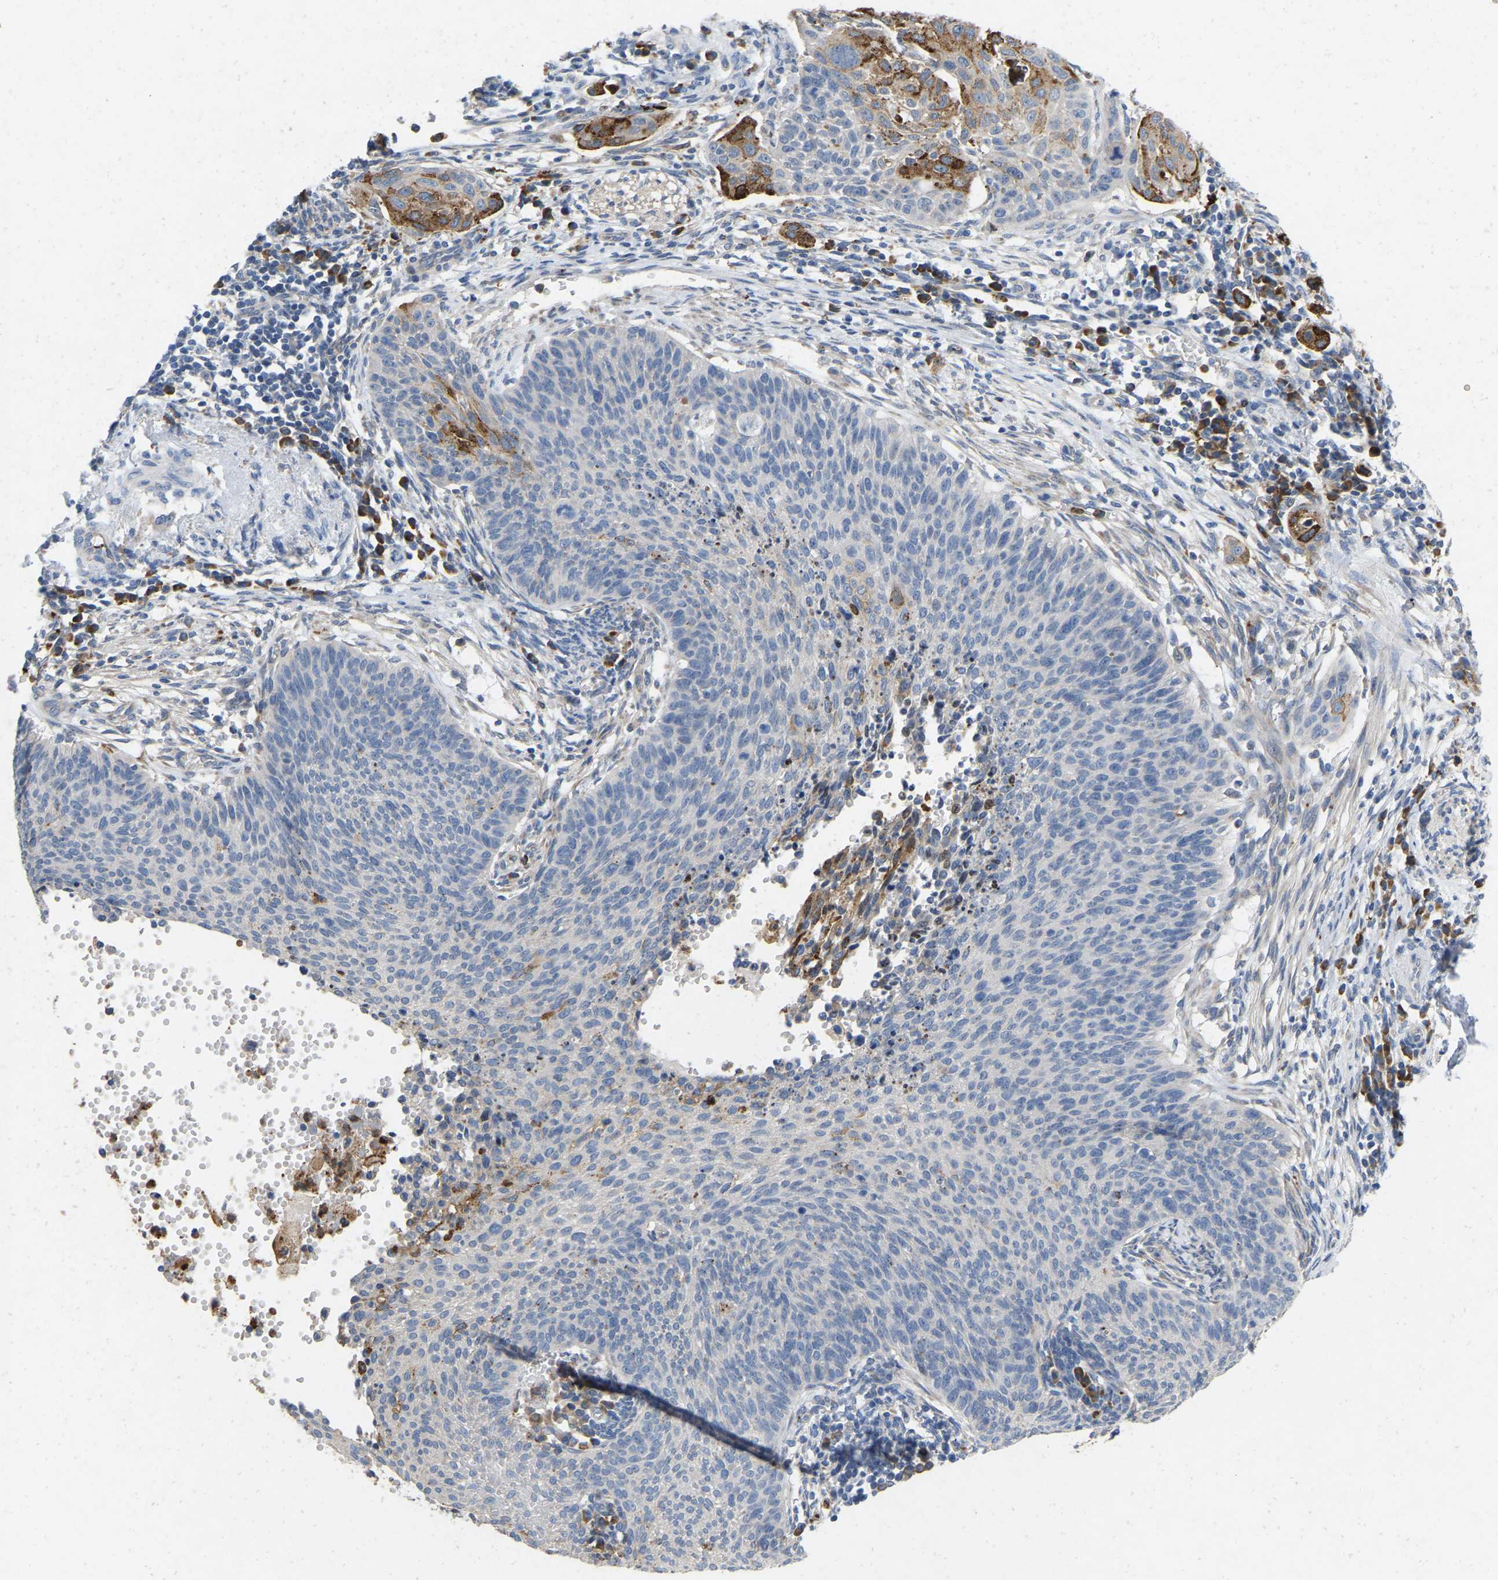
{"staining": {"intensity": "strong", "quantity": "<25%", "location": "cytoplasmic/membranous"}, "tissue": "cervical cancer", "cell_type": "Tumor cells", "image_type": "cancer", "snomed": [{"axis": "morphology", "description": "Squamous cell carcinoma, NOS"}, {"axis": "topography", "description": "Cervix"}], "caption": "Immunohistochemistry (IHC) (DAB (3,3'-diaminobenzidine)) staining of cervical squamous cell carcinoma displays strong cytoplasmic/membranous protein staining in about <25% of tumor cells.", "gene": "RHEB", "patient": {"sex": "female", "age": 70}}